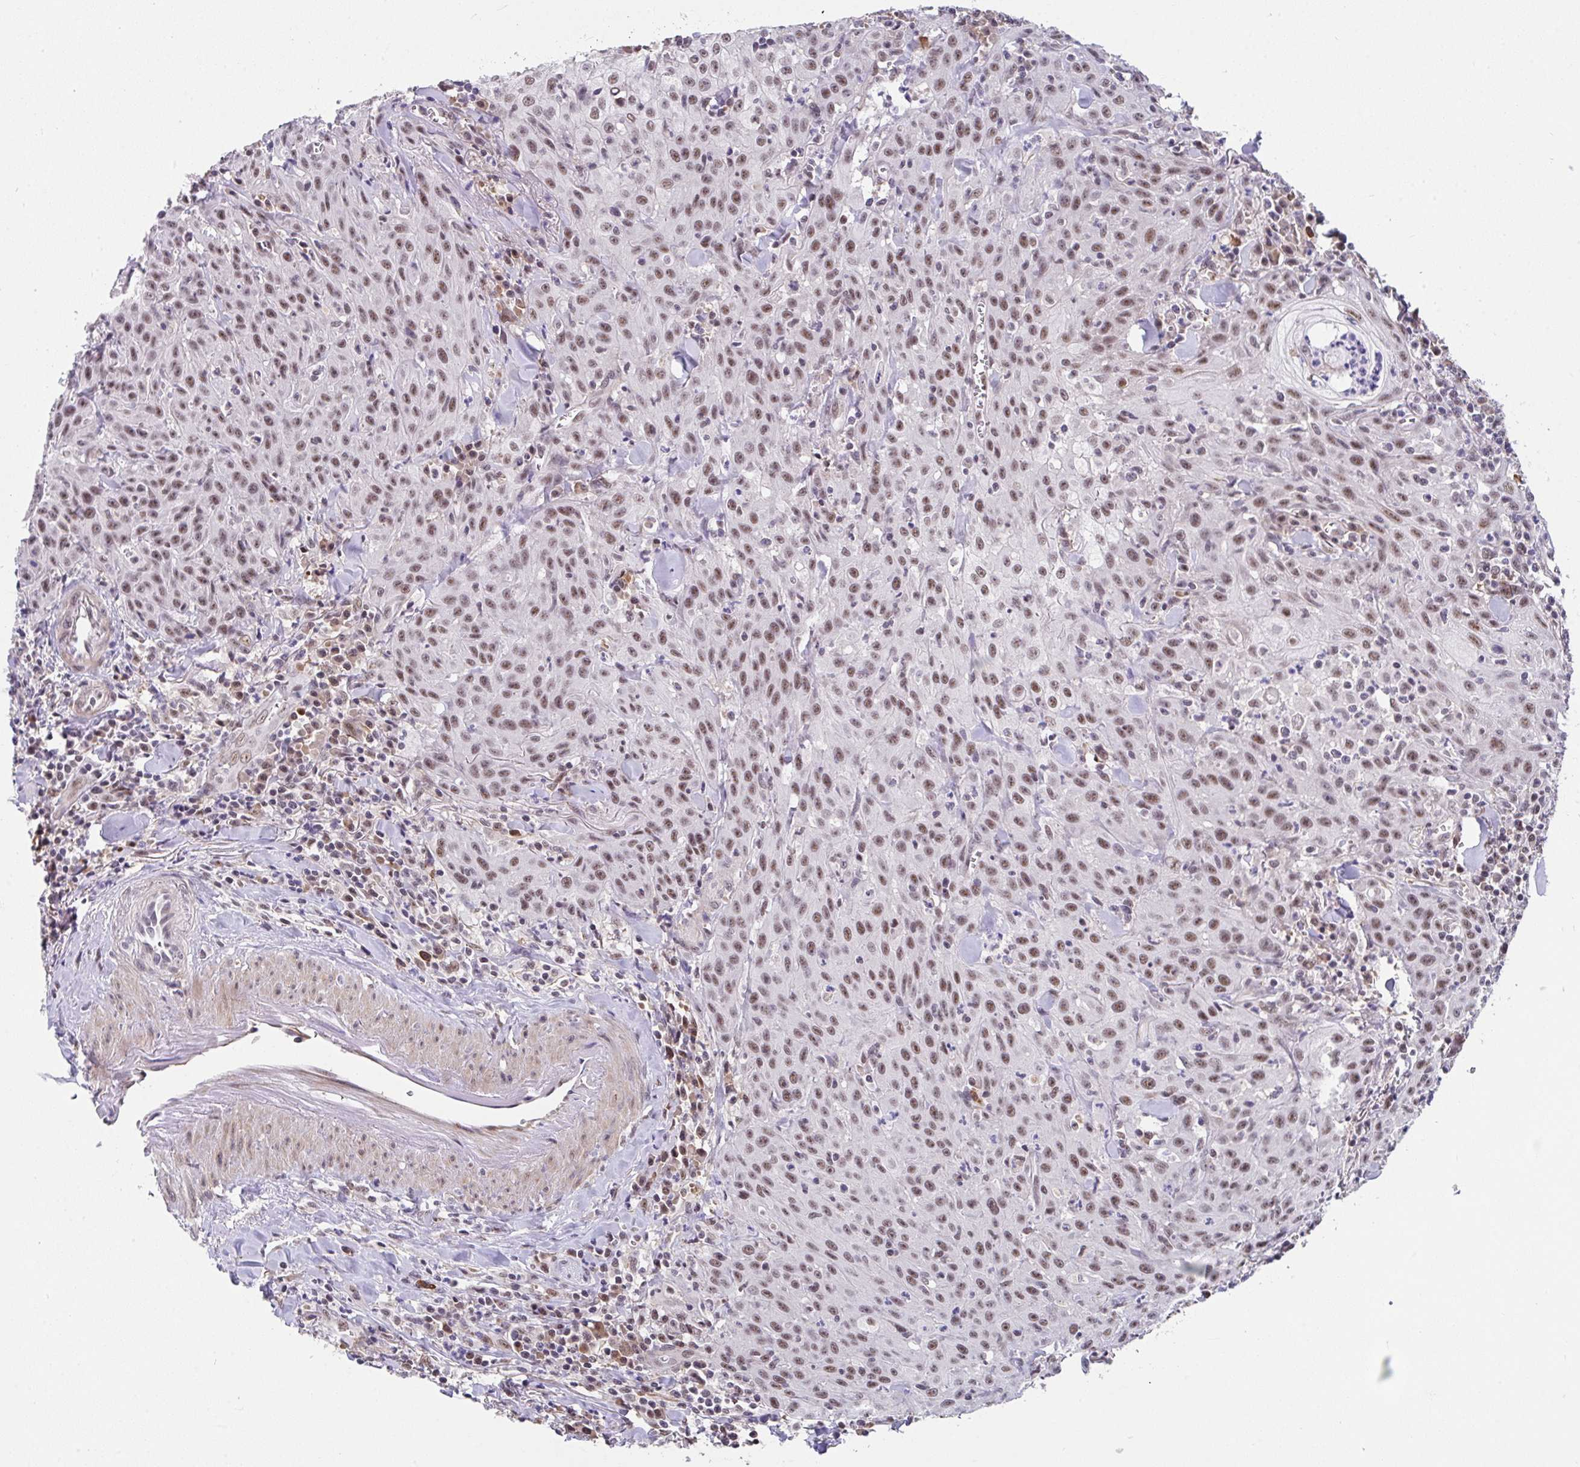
{"staining": {"intensity": "moderate", "quantity": ">75%", "location": "nuclear"}, "tissue": "head and neck cancer", "cell_type": "Tumor cells", "image_type": "cancer", "snomed": [{"axis": "morphology", "description": "Normal tissue, NOS"}, {"axis": "morphology", "description": "Squamous cell carcinoma, NOS"}, {"axis": "topography", "description": "Oral tissue"}, {"axis": "topography", "description": "Head-Neck"}], "caption": "DAB immunohistochemical staining of human head and neck squamous cell carcinoma exhibits moderate nuclear protein expression in about >75% of tumor cells.", "gene": "RBBP6", "patient": {"sex": "female", "age": 70}}